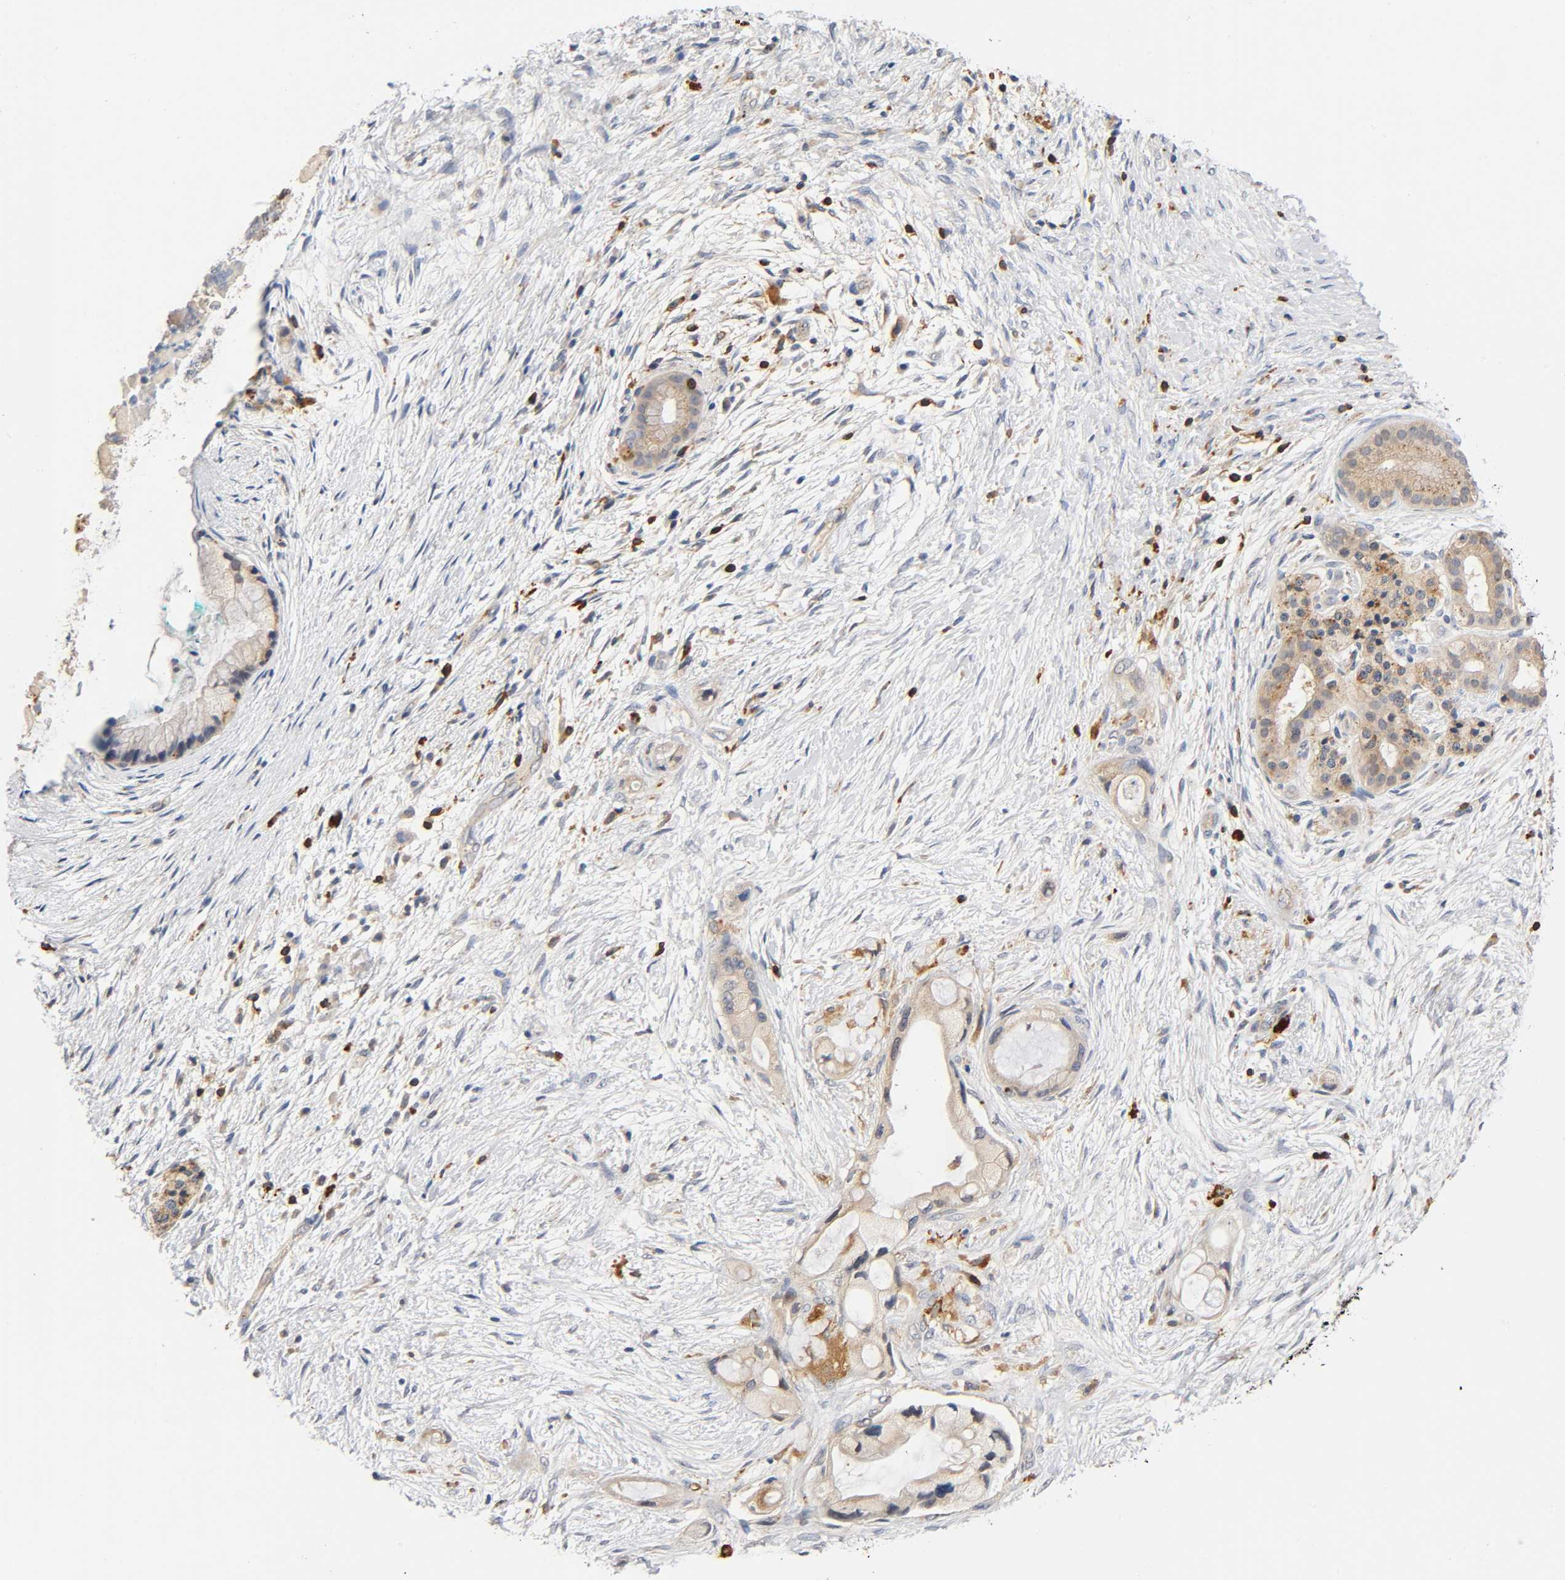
{"staining": {"intensity": "weak", "quantity": "25%-75%", "location": "cytoplasmic/membranous"}, "tissue": "pancreatic cancer", "cell_type": "Tumor cells", "image_type": "cancer", "snomed": [{"axis": "morphology", "description": "Adenocarcinoma, NOS"}, {"axis": "topography", "description": "Pancreas"}], "caption": "This photomicrograph displays immunohistochemistry (IHC) staining of pancreatic cancer (adenocarcinoma), with low weak cytoplasmic/membranous expression in approximately 25%-75% of tumor cells.", "gene": "UCKL1", "patient": {"sex": "female", "age": 59}}